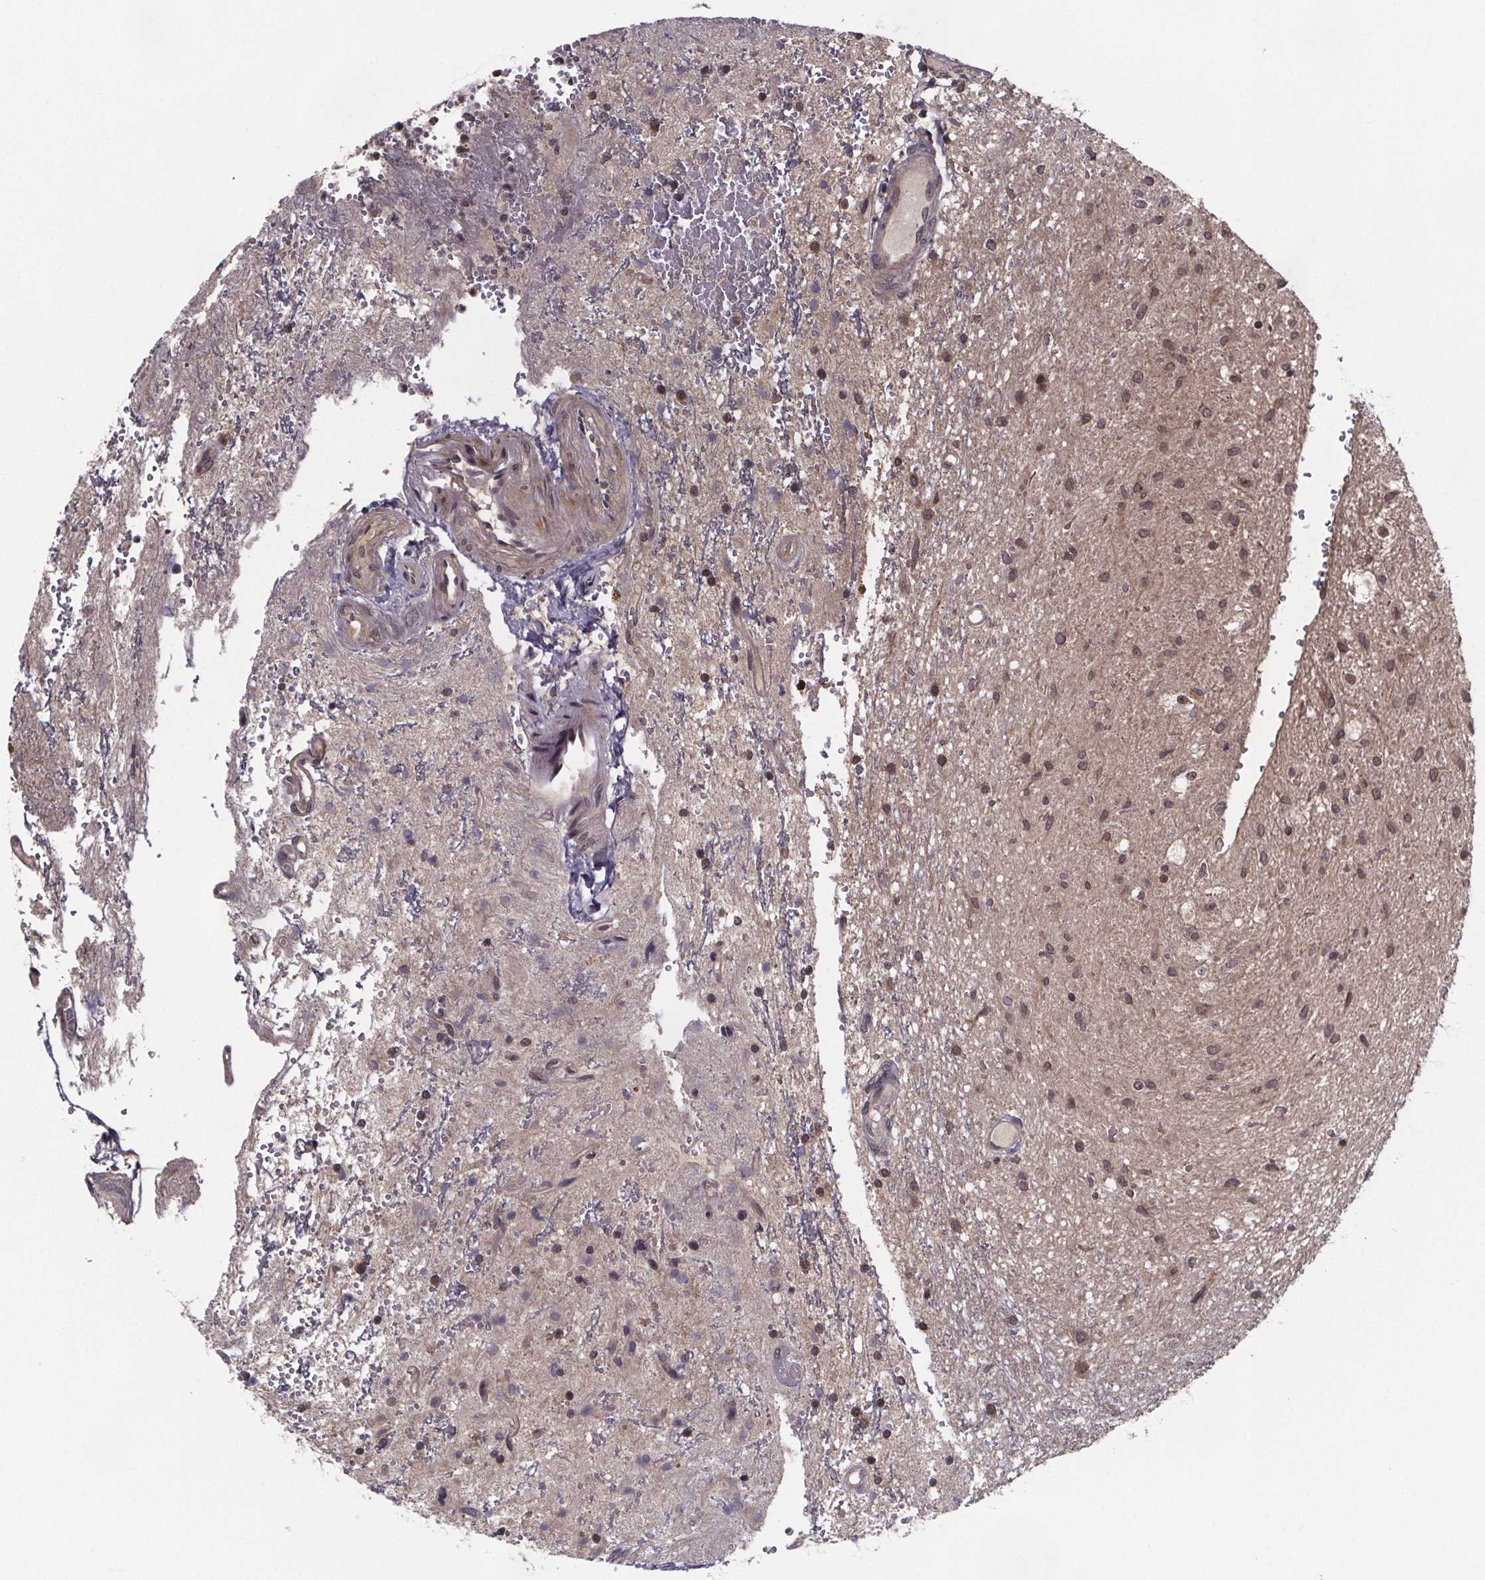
{"staining": {"intensity": "weak", "quantity": "<25%", "location": "nuclear"}, "tissue": "glioma", "cell_type": "Tumor cells", "image_type": "cancer", "snomed": [{"axis": "morphology", "description": "Glioma, malignant, Low grade"}, {"axis": "topography", "description": "Cerebellum"}], "caption": "Immunohistochemical staining of human glioma displays no significant expression in tumor cells.", "gene": "FN3KRP", "patient": {"sex": "female", "age": 14}}